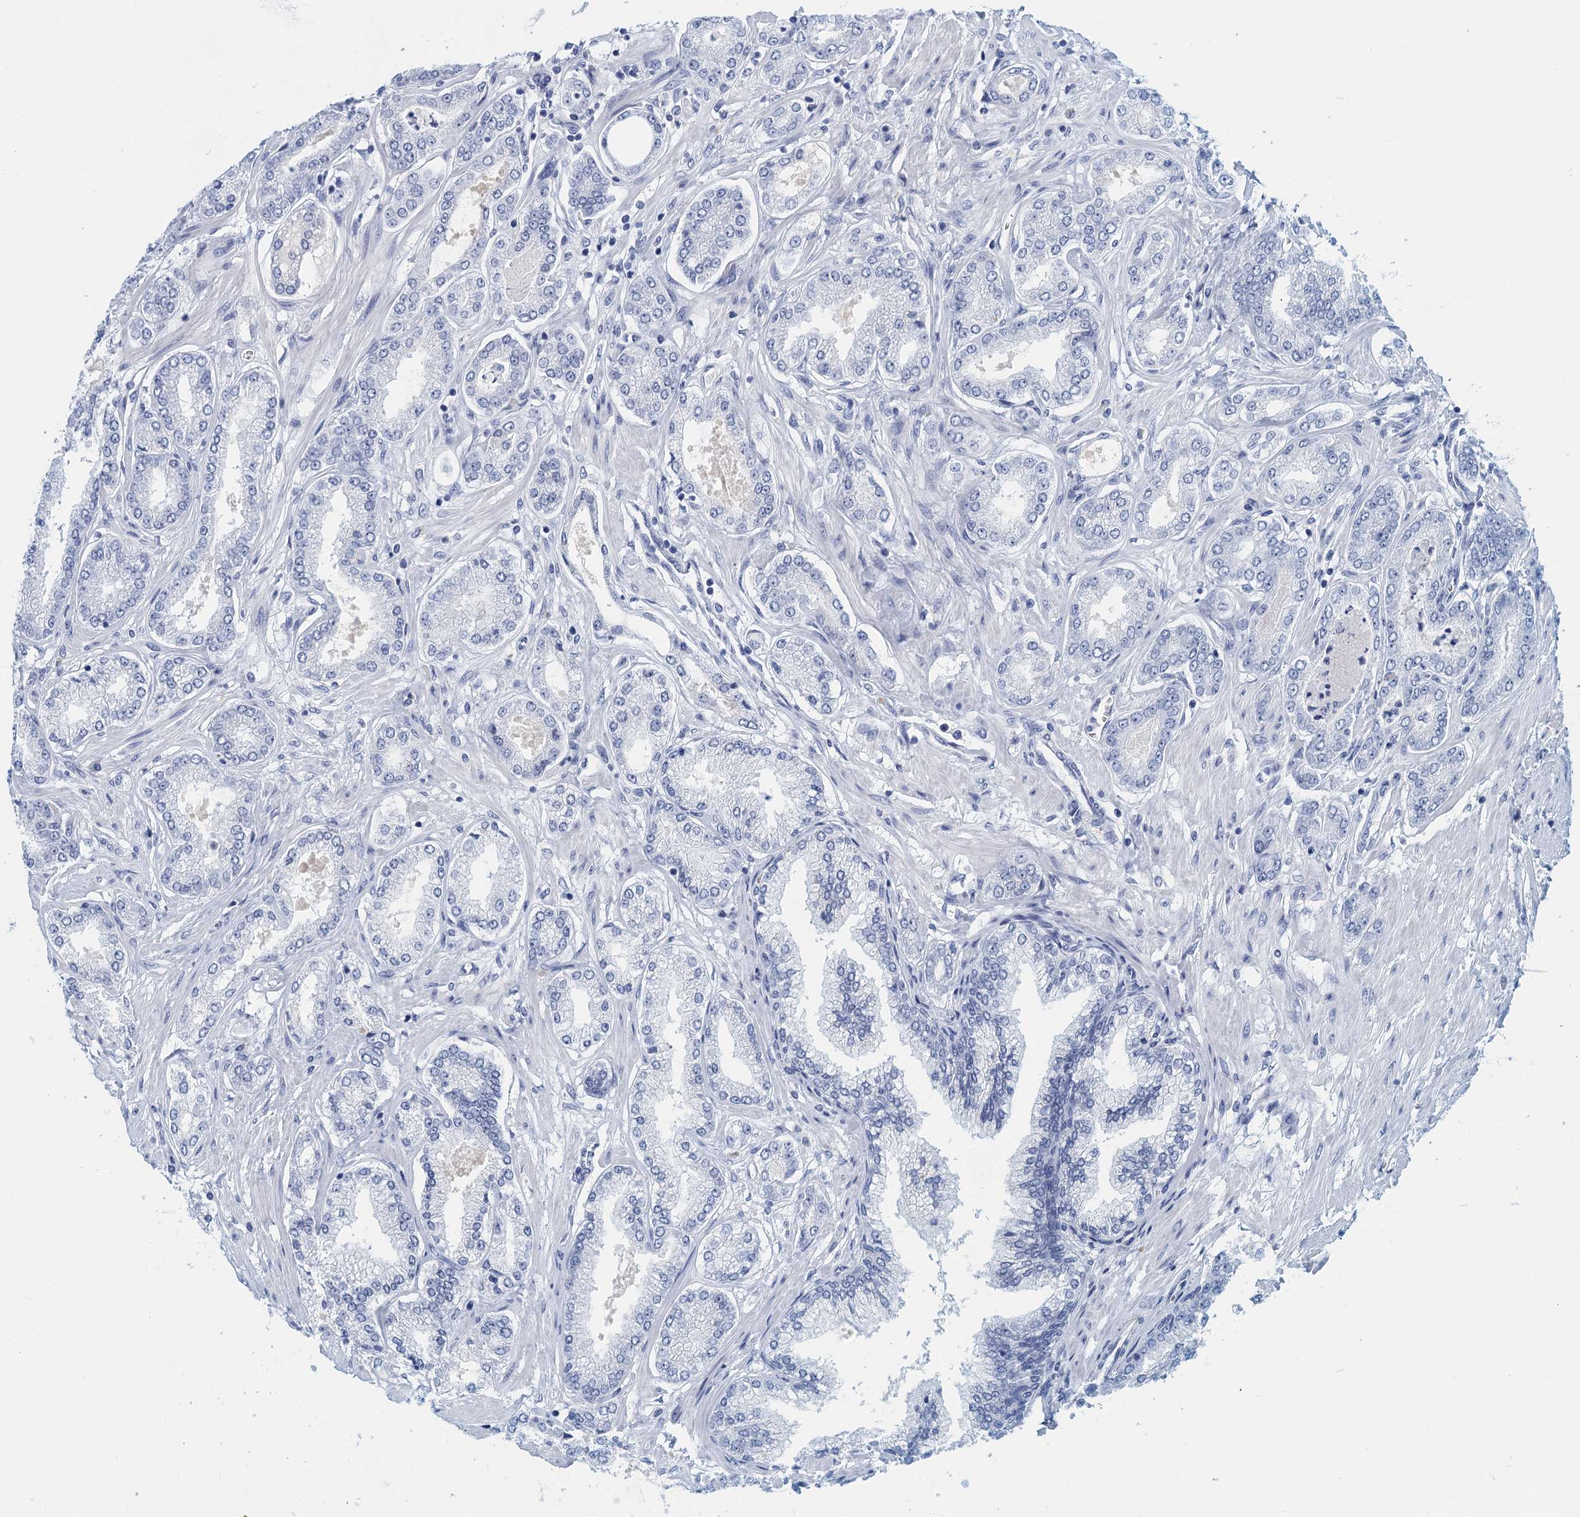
{"staining": {"intensity": "negative", "quantity": "none", "location": "none"}, "tissue": "prostate cancer", "cell_type": "Tumor cells", "image_type": "cancer", "snomed": [{"axis": "morphology", "description": "Adenocarcinoma, Low grade"}, {"axis": "topography", "description": "Prostate"}], "caption": "Immunohistochemical staining of human prostate cancer (adenocarcinoma (low-grade)) shows no significant positivity in tumor cells.", "gene": "CYP51A1", "patient": {"sex": "male", "age": 63}}